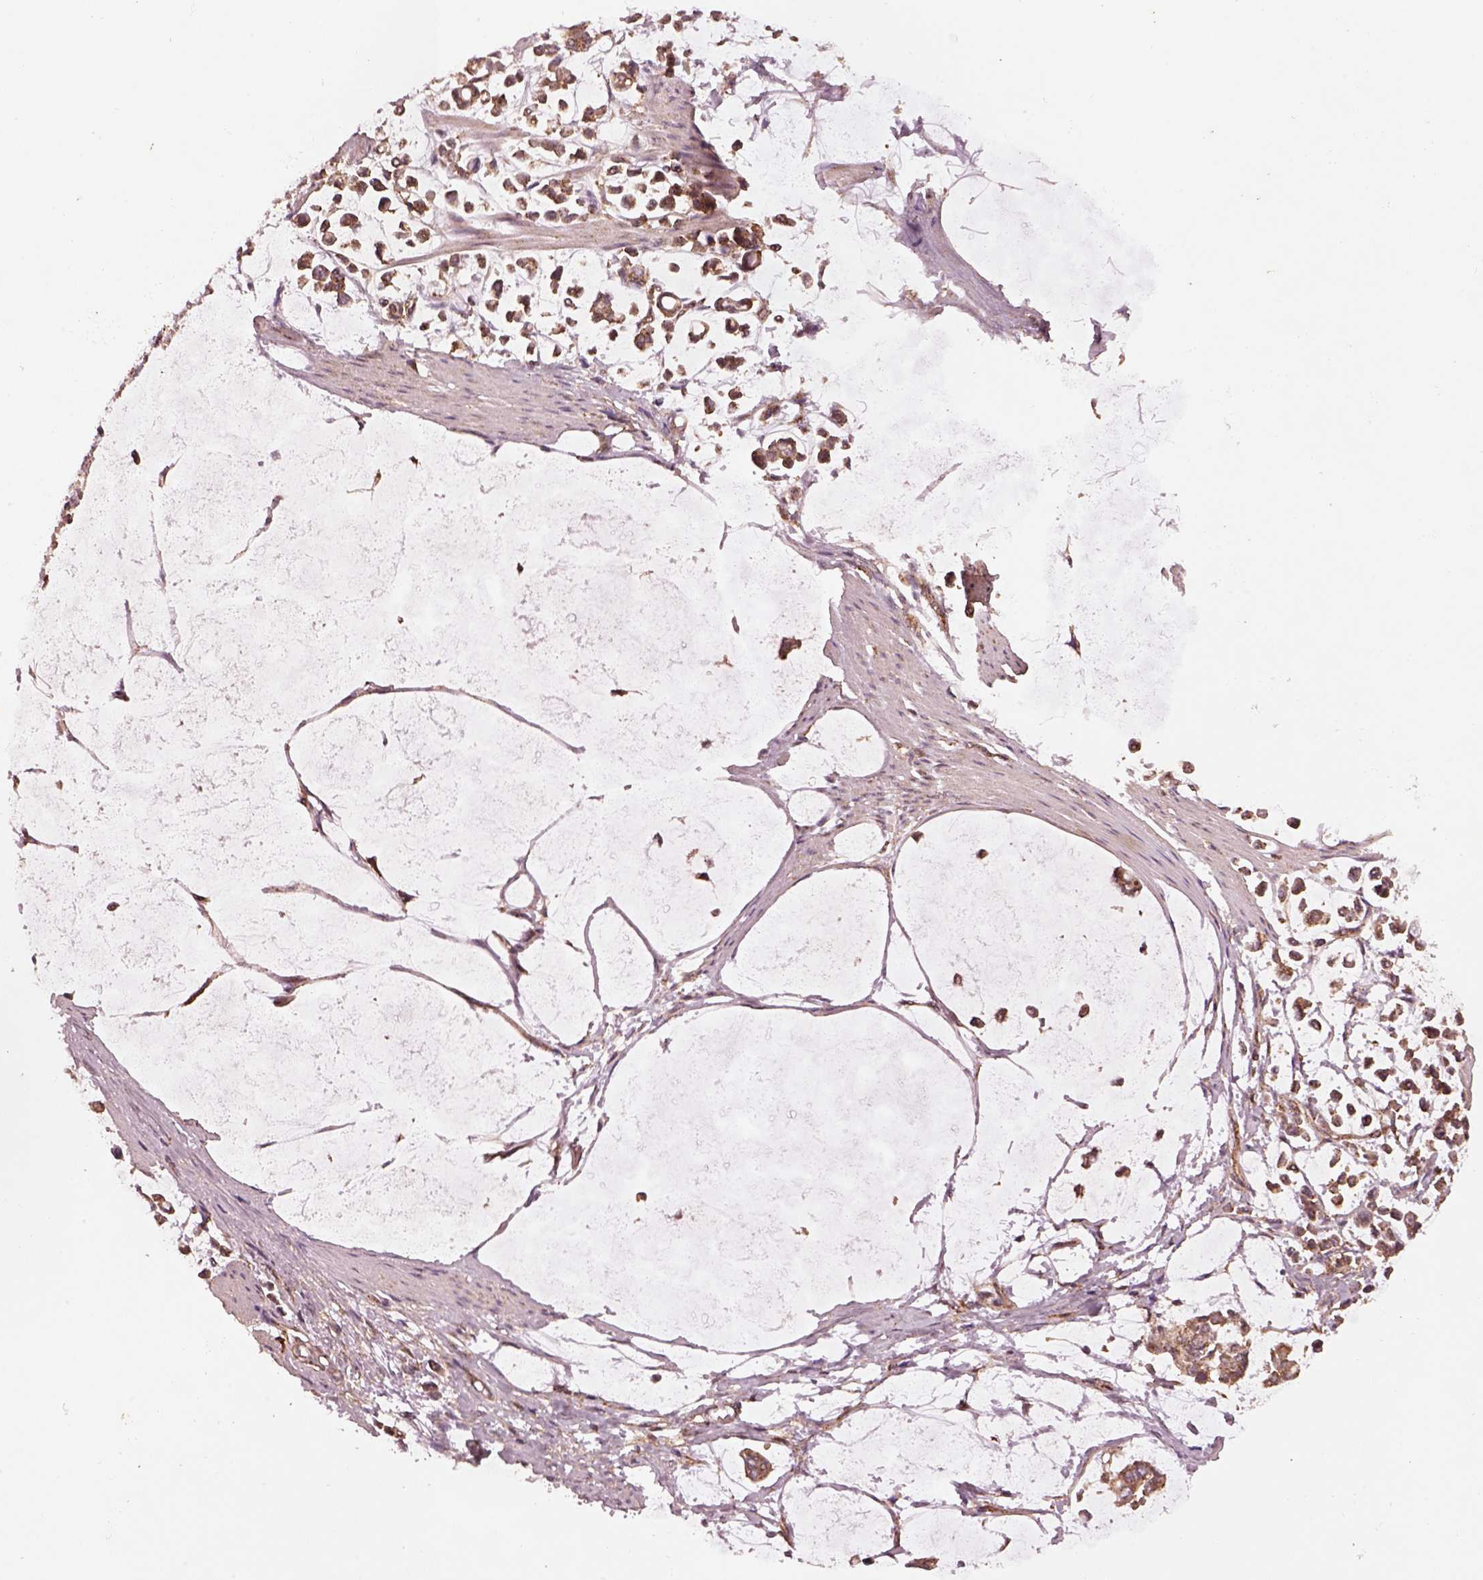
{"staining": {"intensity": "moderate", "quantity": ">75%", "location": "cytoplasmic/membranous"}, "tissue": "stomach cancer", "cell_type": "Tumor cells", "image_type": "cancer", "snomed": [{"axis": "morphology", "description": "Adenocarcinoma, NOS"}, {"axis": "topography", "description": "Stomach"}], "caption": "About >75% of tumor cells in human adenocarcinoma (stomach) demonstrate moderate cytoplasmic/membranous protein expression as visualized by brown immunohistochemical staining.", "gene": "WASHC2A", "patient": {"sex": "male", "age": 82}}